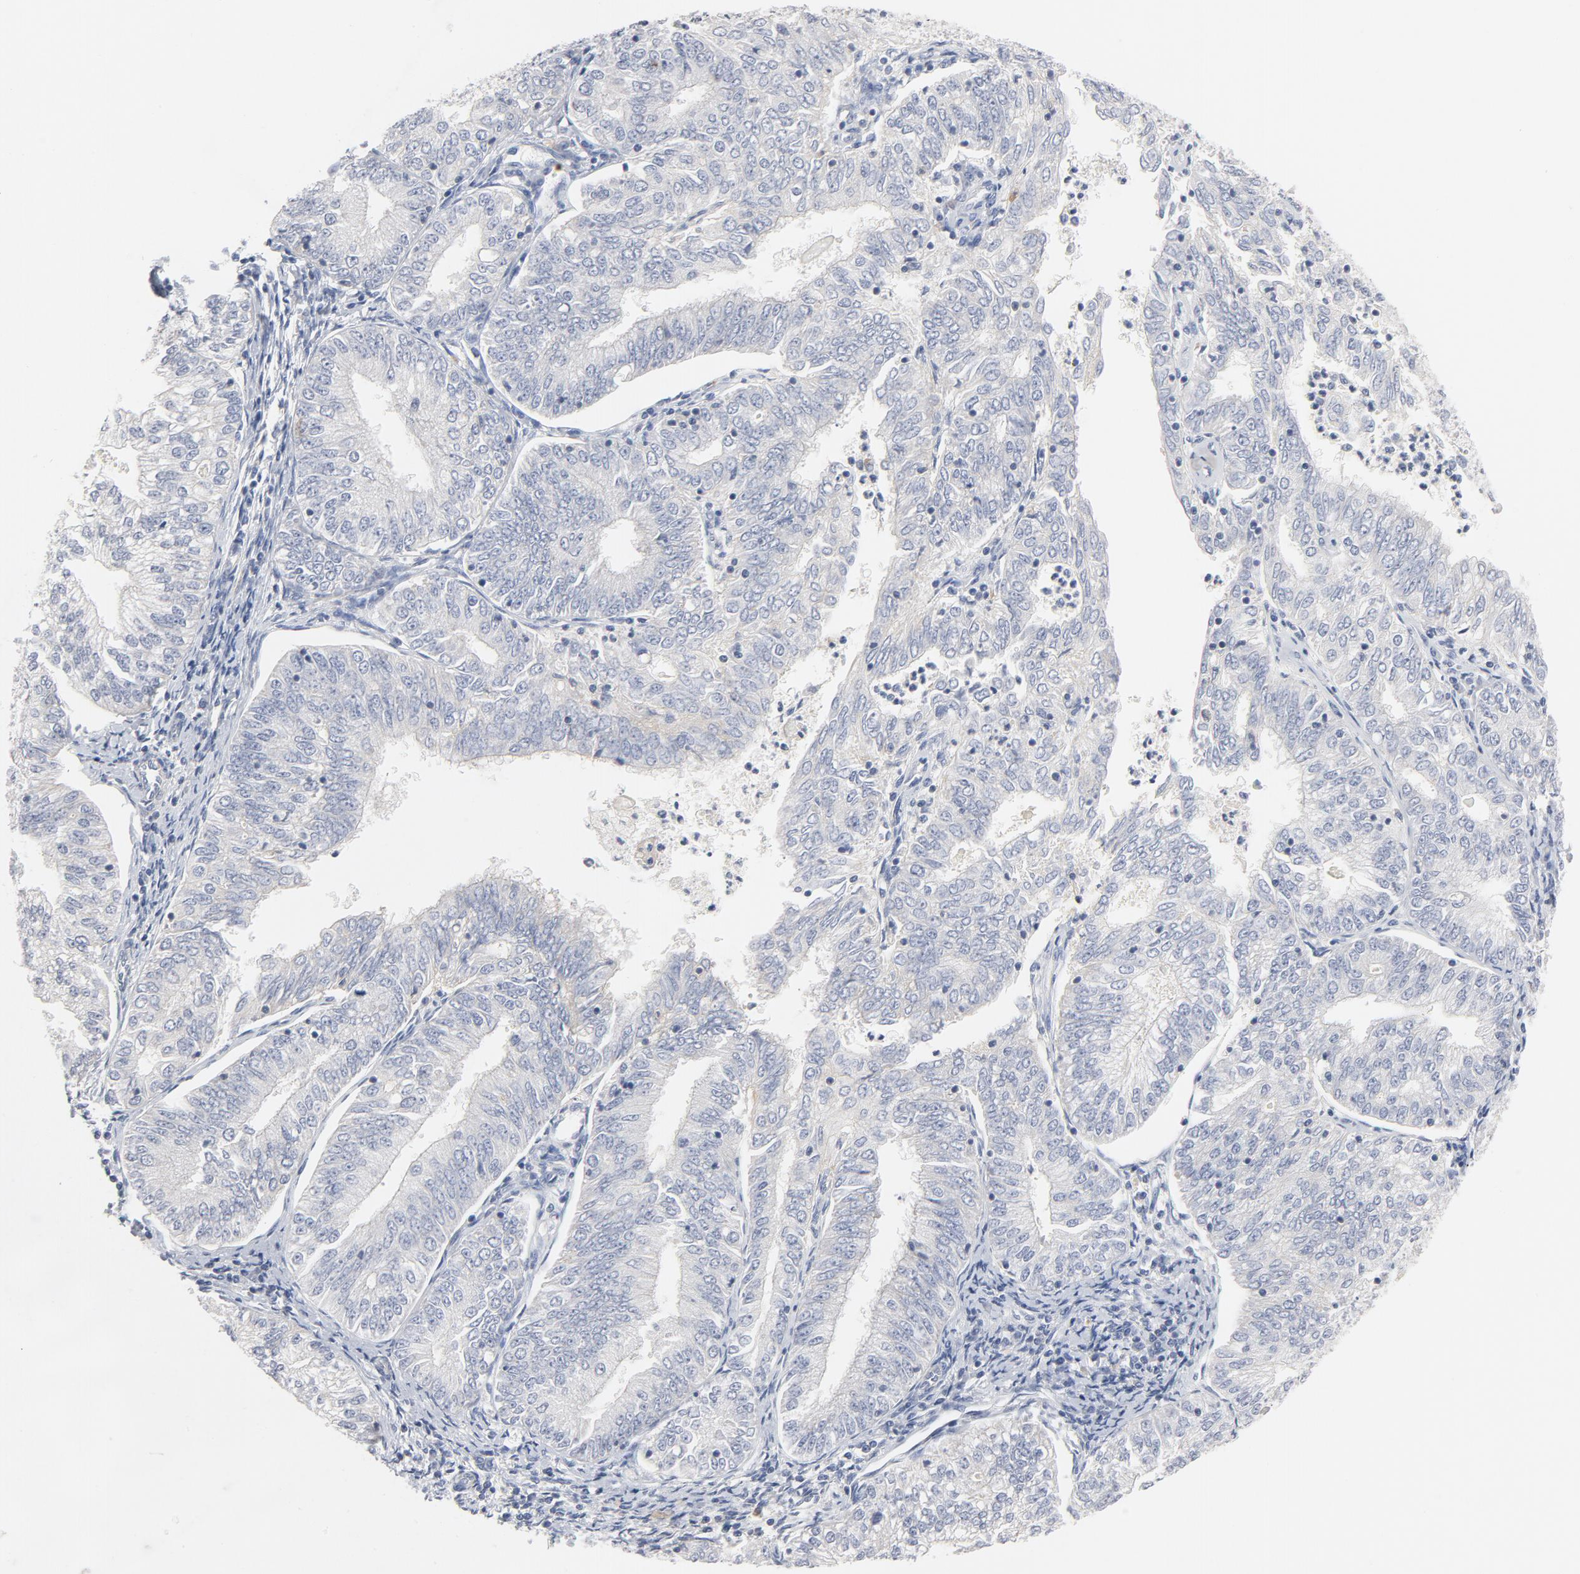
{"staining": {"intensity": "negative", "quantity": "none", "location": "none"}, "tissue": "endometrial cancer", "cell_type": "Tumor cells", "image_type": "cancer", "snomed": [{"axis": "morphology", "description": "Adenocarcinoma, NOS"}, {"axis": "topography", "description": "Endometrium"}], "caption": "Tumor cells show no significant staining in adenocarcinoma (endometrial). (Stains: DAB immunohistochemistry (IHC) with hematoxylin counter stain, Microscopy: brightfield microscopy at high magnification).", "gene": "ROCK1", "patient": {"sex": "female", "age": 69}}